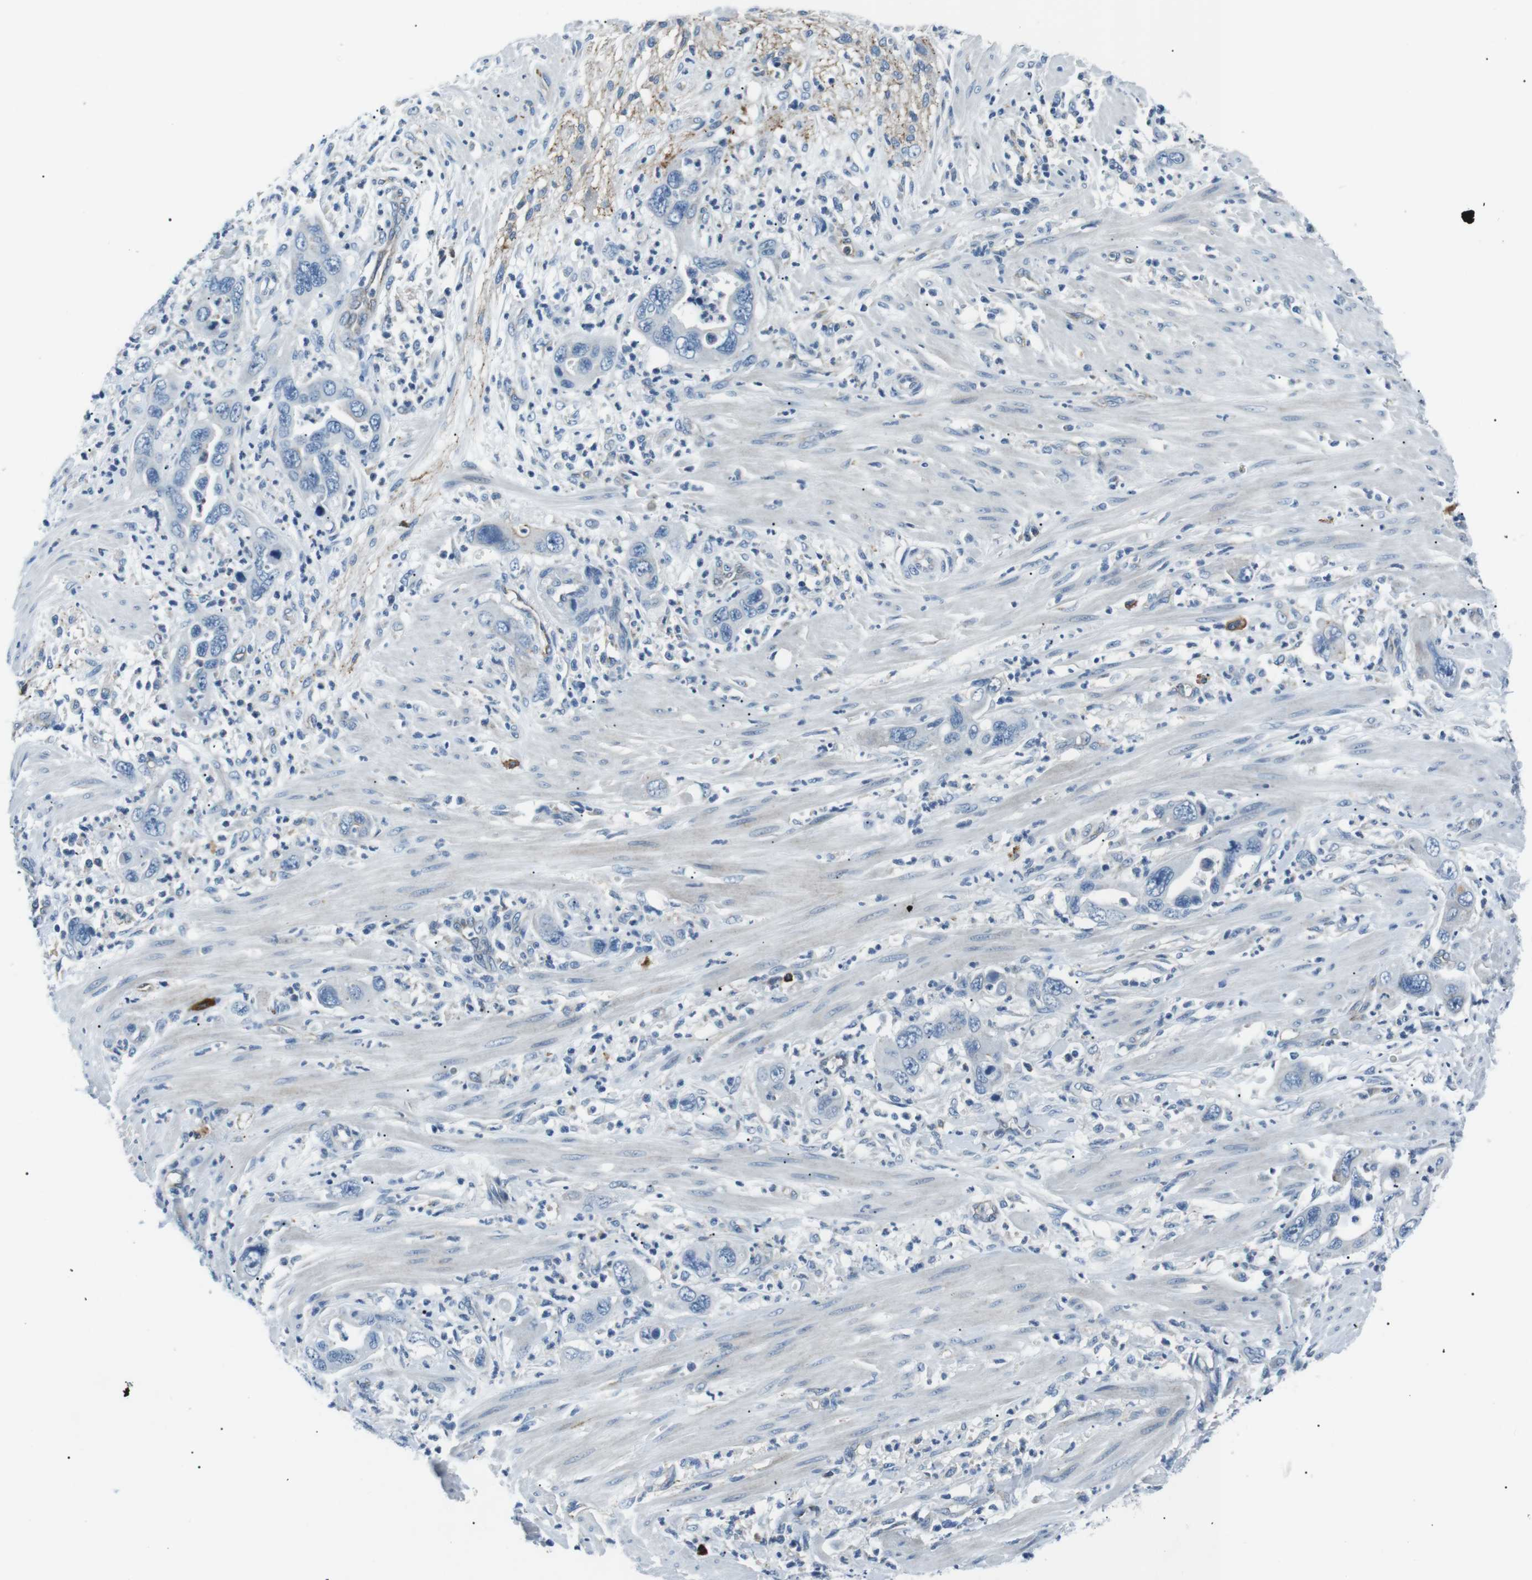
{"staining": {"intensity": "negative", "quantity": "none", "location": "none"}, "tissue": "pancreatic cancer", "cell_type": "Tumor cells", "image_type": "cancer", "snomed": [{"axis": "morphology", "description": "Adenocarcinoma, NOS"}, {"axis": "topography", "description": "Pancreas"}], "caption": "DAB (3,3'-diaminobenzidine) immunohistochemical staining of pancreatic cancer (adenocarcinoma) shows no significant positivity in tumor cells.", "gene": "CSF2RA", "patient": {"sex": "female", "age": 71}}